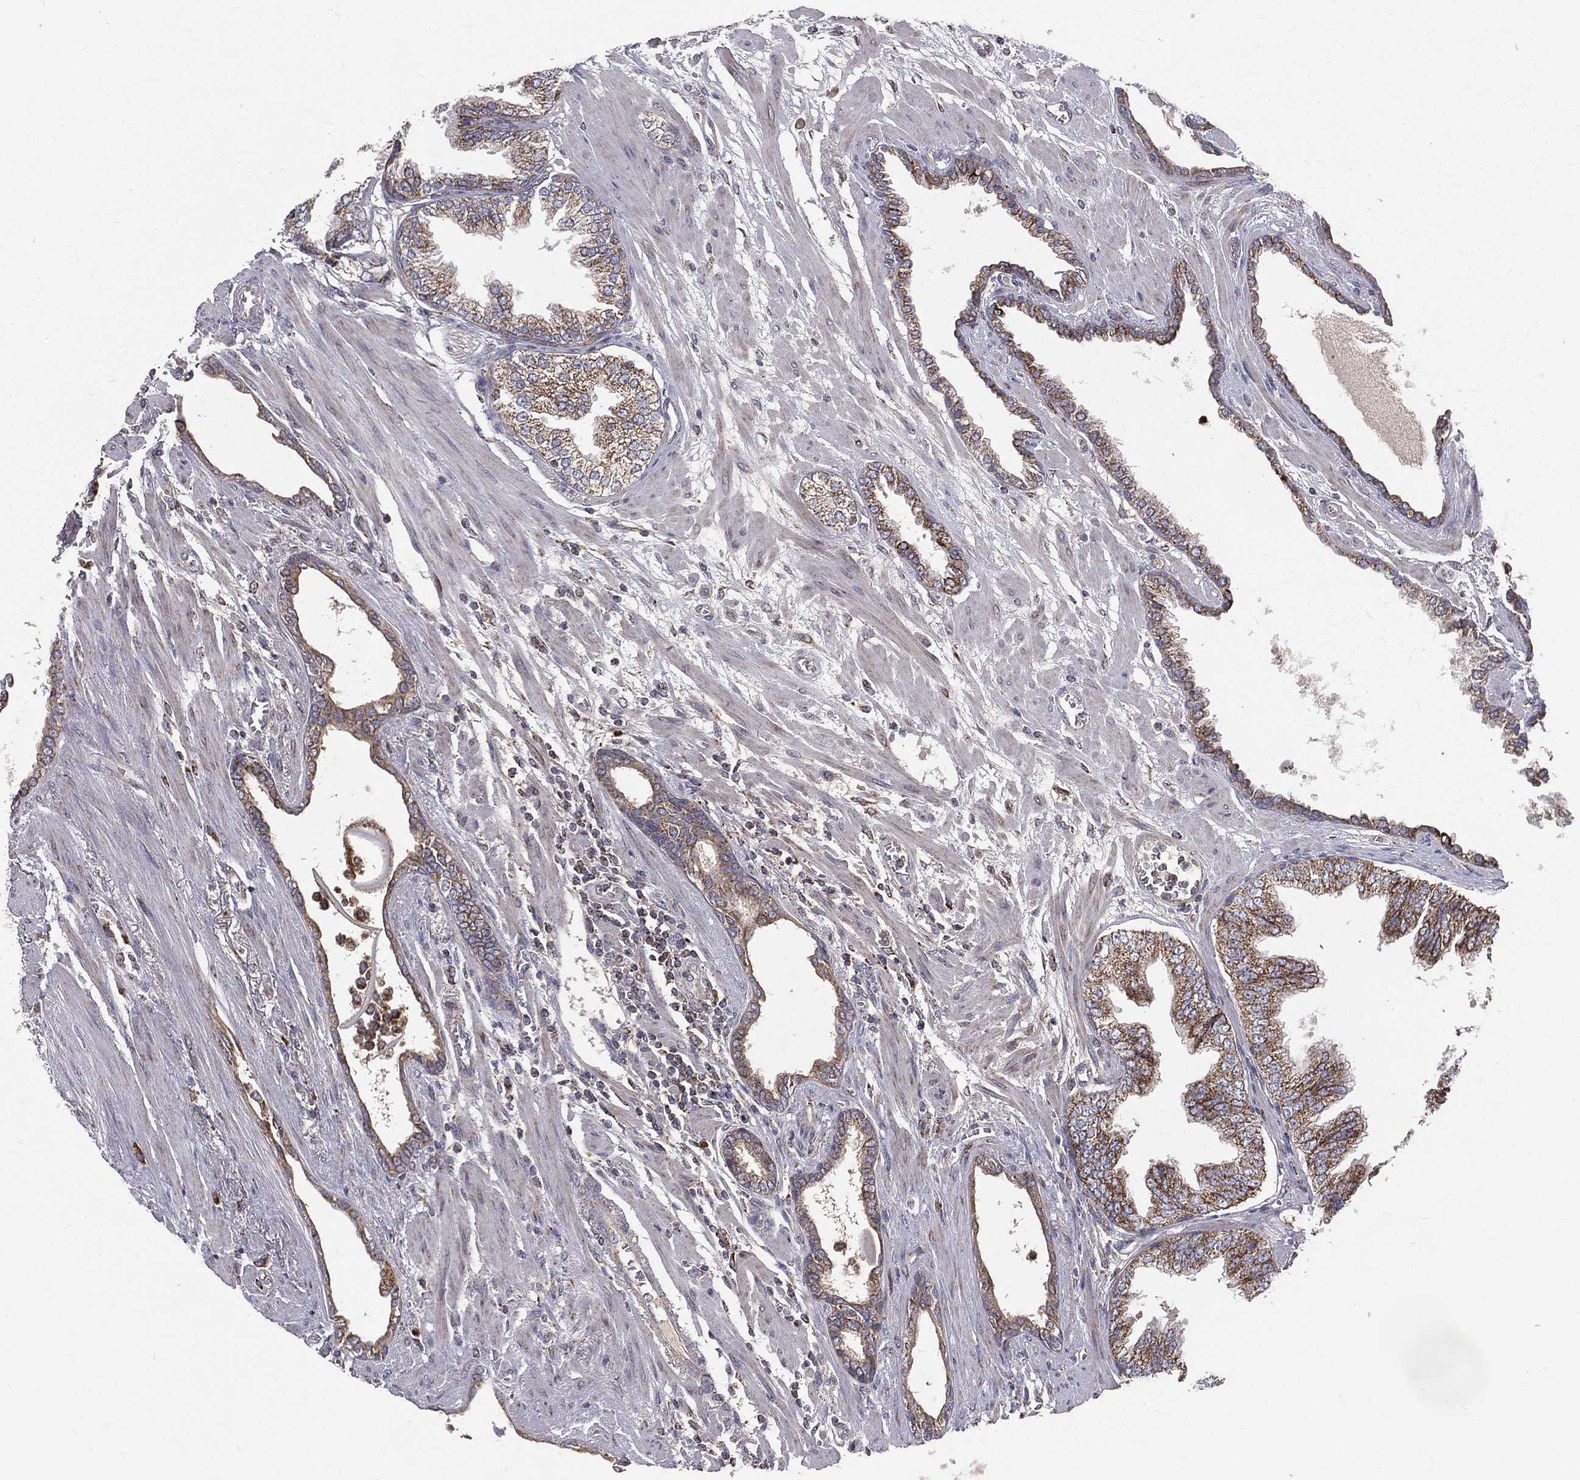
{"staining": {"intensity": "moderate", "quantity": "25%-75%", "location": "cytoplasmic/membranous"}, "tissue": "prostate cancer", "cell_type": "Tumor cells", "image_type": "cancer", "snomed": [{"axis": "morphology", "description": "Adenocarcinoma, Low grade"}, {"axis": "topography", "description": "Prostate"}], "caption": "Immunohistochemical staining of human low-grade adenocarcinoma (prostate) shows medium levels of moderate cytoplasmic/membranous protein expression in about 25%-75% of tumor cells.", "gene": "GPD1", "patient": {"sex": "male", "age": 69}}